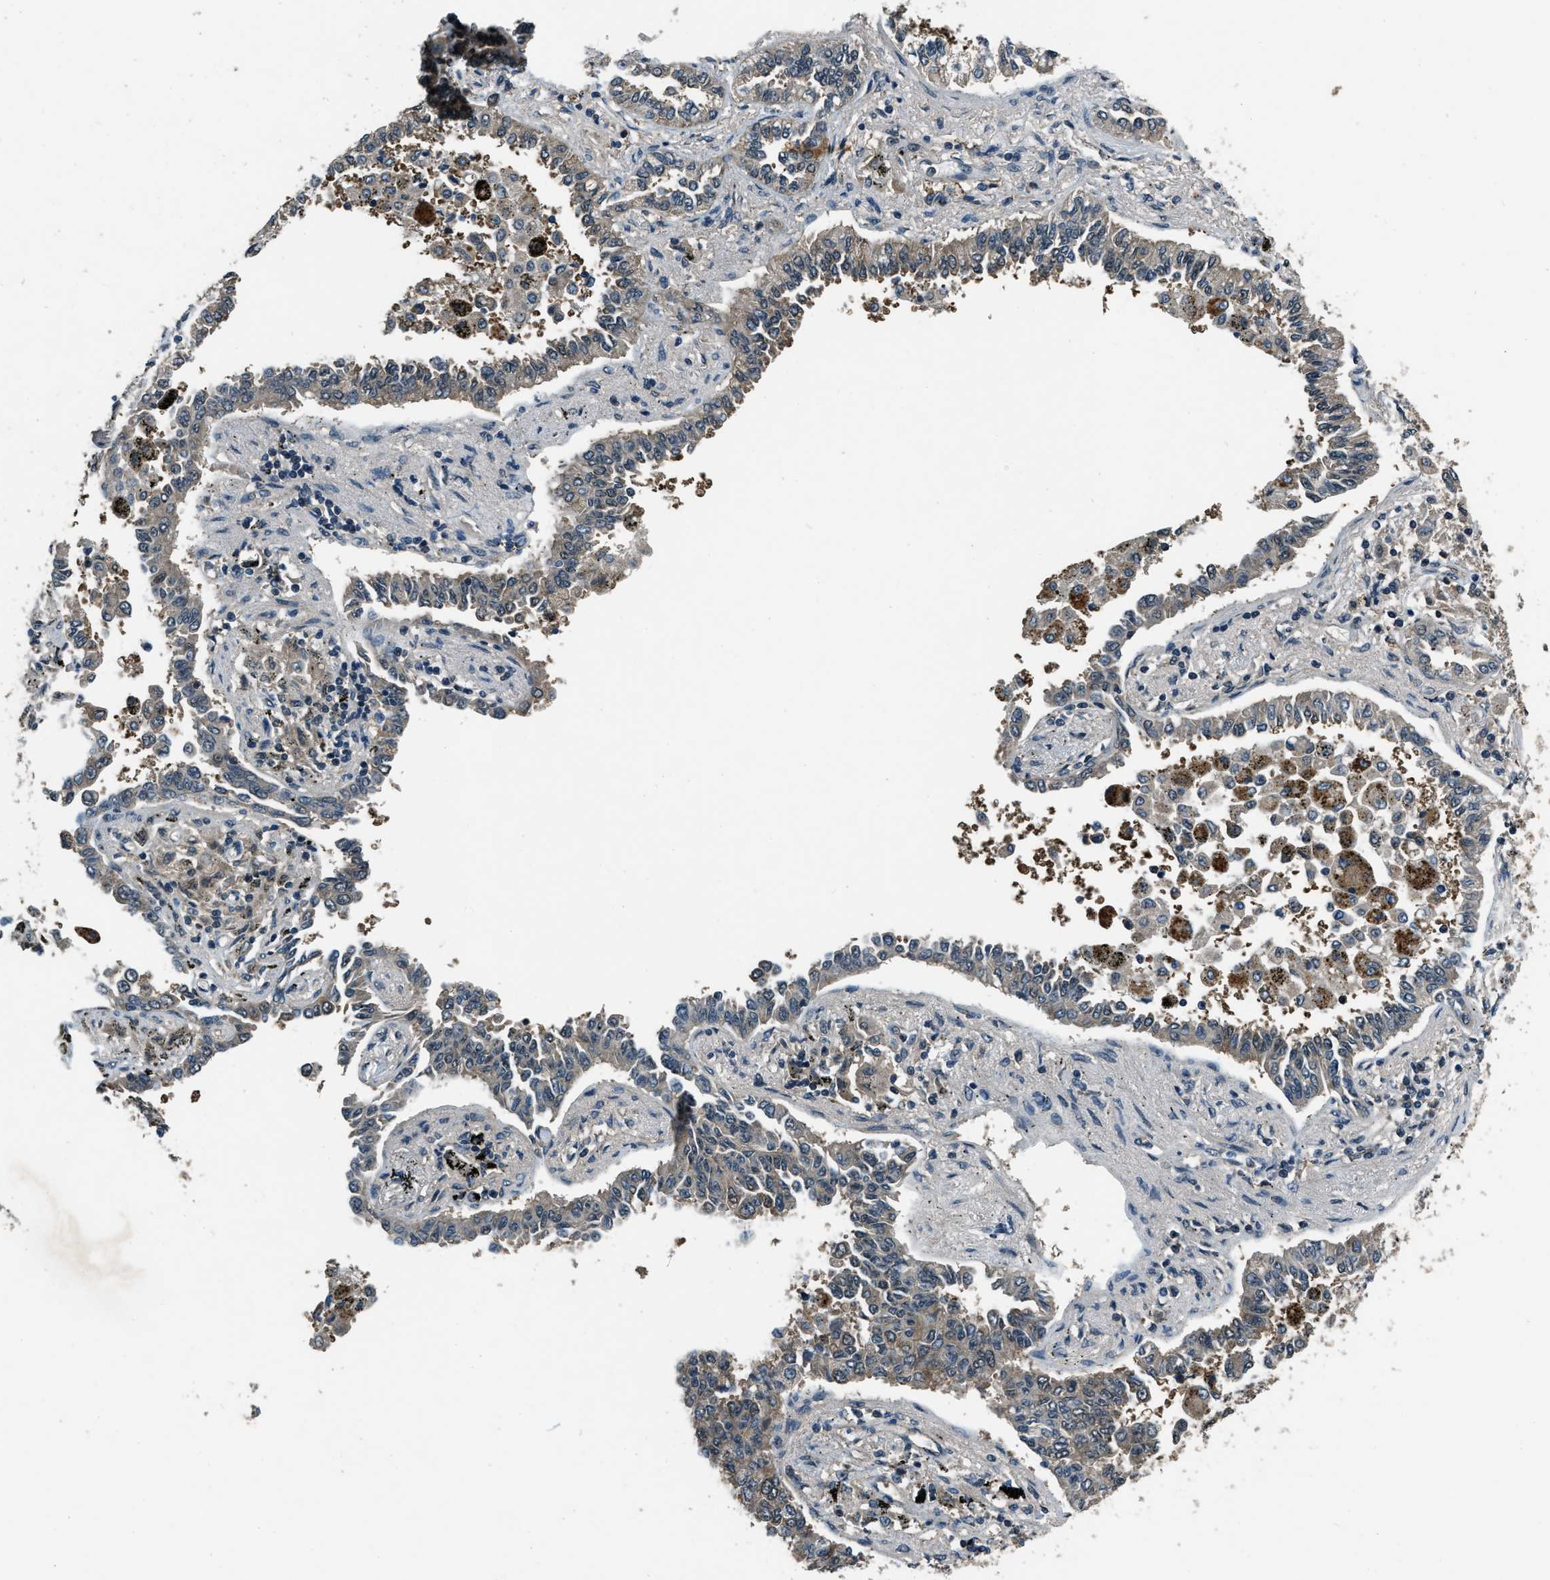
{"staining": {"intensity": "moderate", "quantity": ">75%", "location": "cytoplasmic/membranous"}, "tissue": "lung cancer", "cell_type": "Tumor cells", "image_type": "cancer", "snomed": [{"axis": "morphology", "description": "Normal tissue, NOS"}, {"axis": "morphology", "description": "Adenocarcinoma, NOS"}, {"axis": "topography", "description": "Lung"}], "caption": "Brown immunohistochemical staining in lung adenocarcinoma shows moderate cytoplasmic/membranous expression in approximately >75% of tumor cells. The protein of interest is shown in brown color, while the nuclei are stained blue.", "gene": "NUDCD3", "patient": {"sex": "male", "age": 59}}